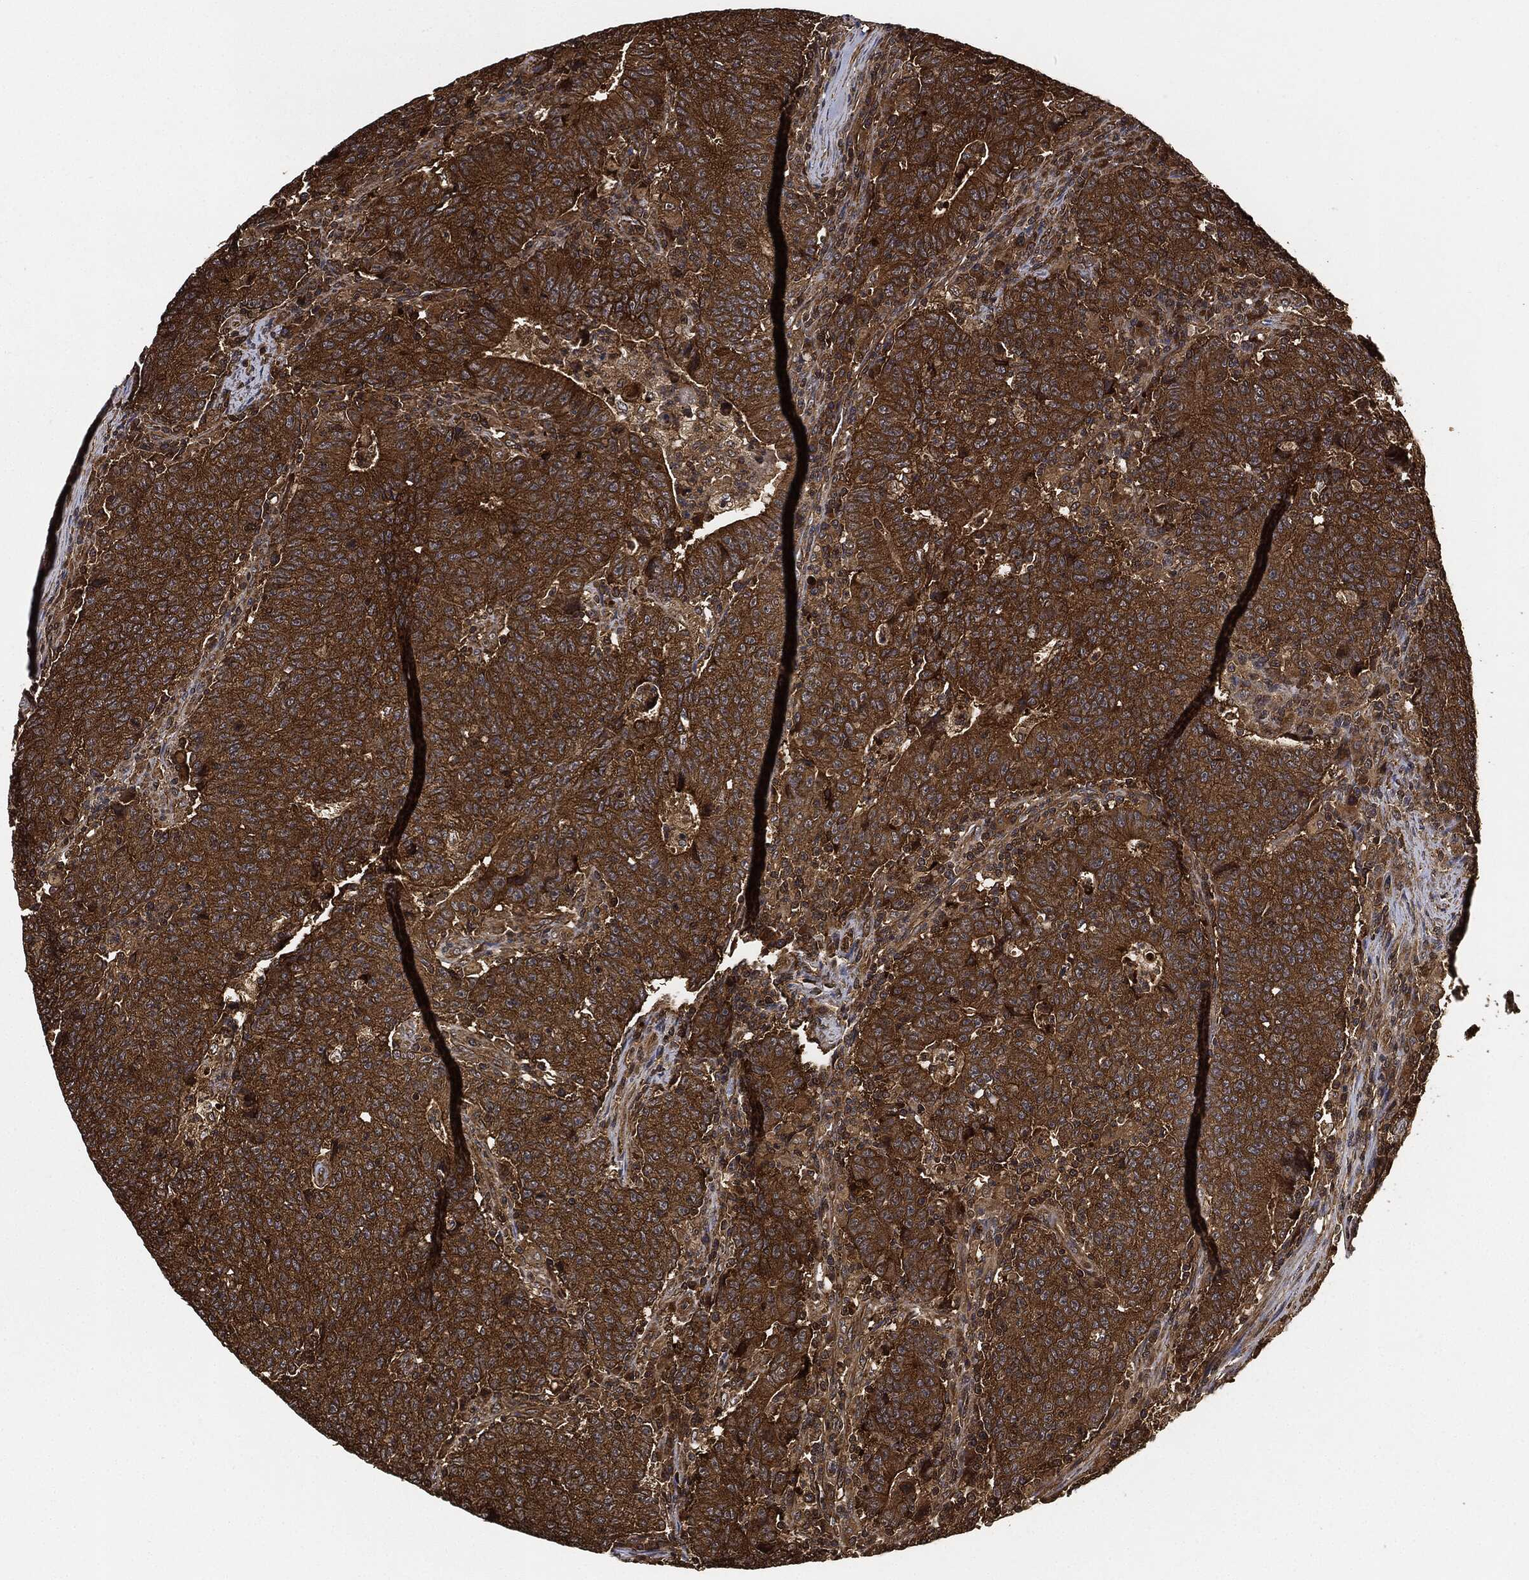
{"staining": {"intensity": "strong", "quantity": ">75%", "location": "cytoplasmic/membranous"}, "tissue": "colorectal cancer", "cell_type": "Tumor cells", "image_type": "cancer", "snomed": [{"axis": "morphology", "description": "Adenocarcinoma, NOS"}, {"axis": "topography", "description": "Colon"}], "caption": "Immunohistochemical staining of adenocarcinoma (colorectal) reveals high levels of strong cytoplasmic/membranous positivity in approximately >75% of tumor cells.", "gene": "CEP290", "patient": {"sex": "female", "age": 75}}